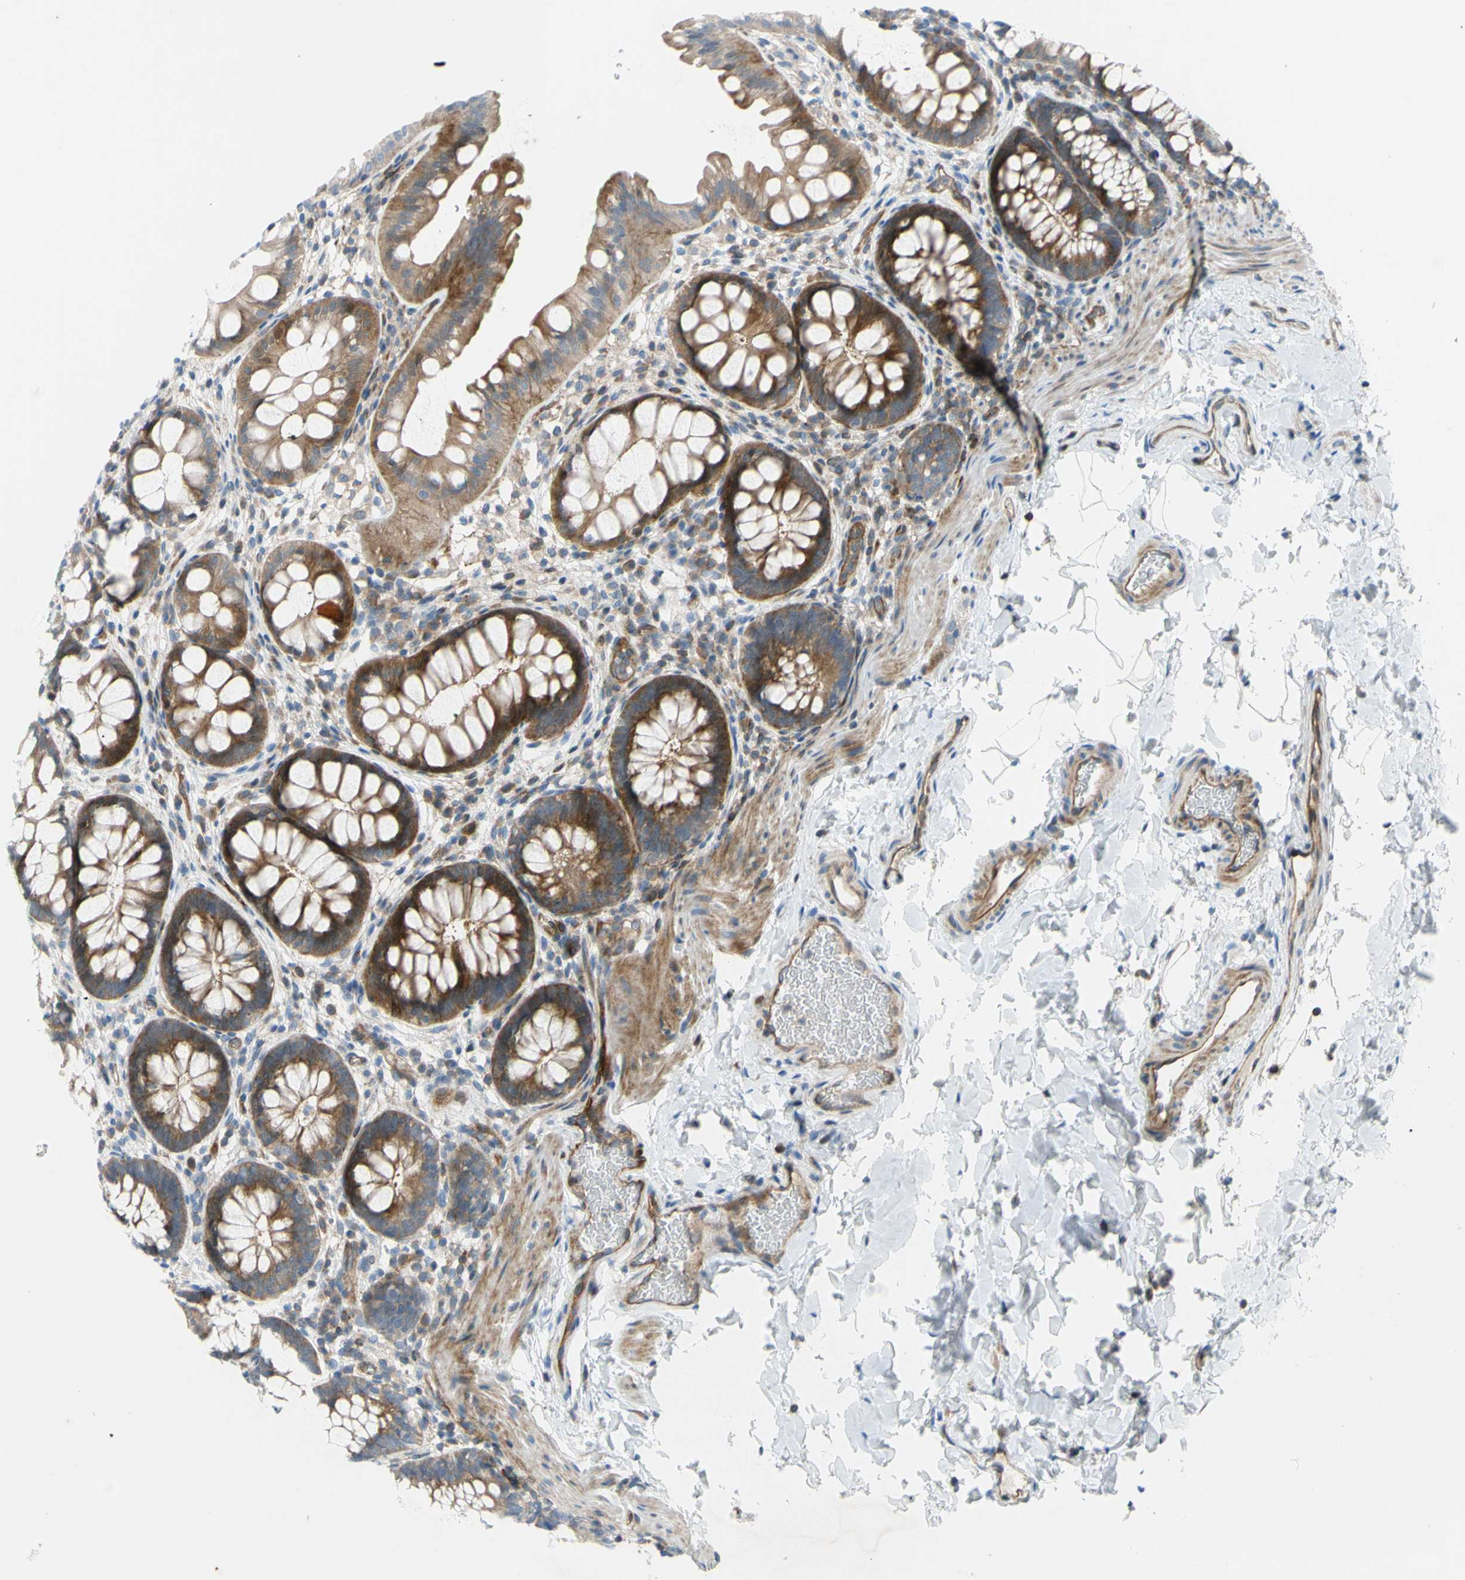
{"staining": {"intensity": "moderate", "quantity": ">75%", "location": "cytoplasmic/membranous"}, "tissue": "rectum", "cell_type": "Glandular cells", "image_type": "normal", "snomed": [{"axis": "morphology", "description": "Normal tissue, NOS"}, {"axis": "topography", "description": "Rectum"}], "caption": "Immunohistochemical staining of unremarkable human rectum exhibits moderate cytoplasmic/membranous protein staining in approximately >75% of glandular cells.", "gene": "PAK2", "patient": {"sex": "female", "age": 24}}